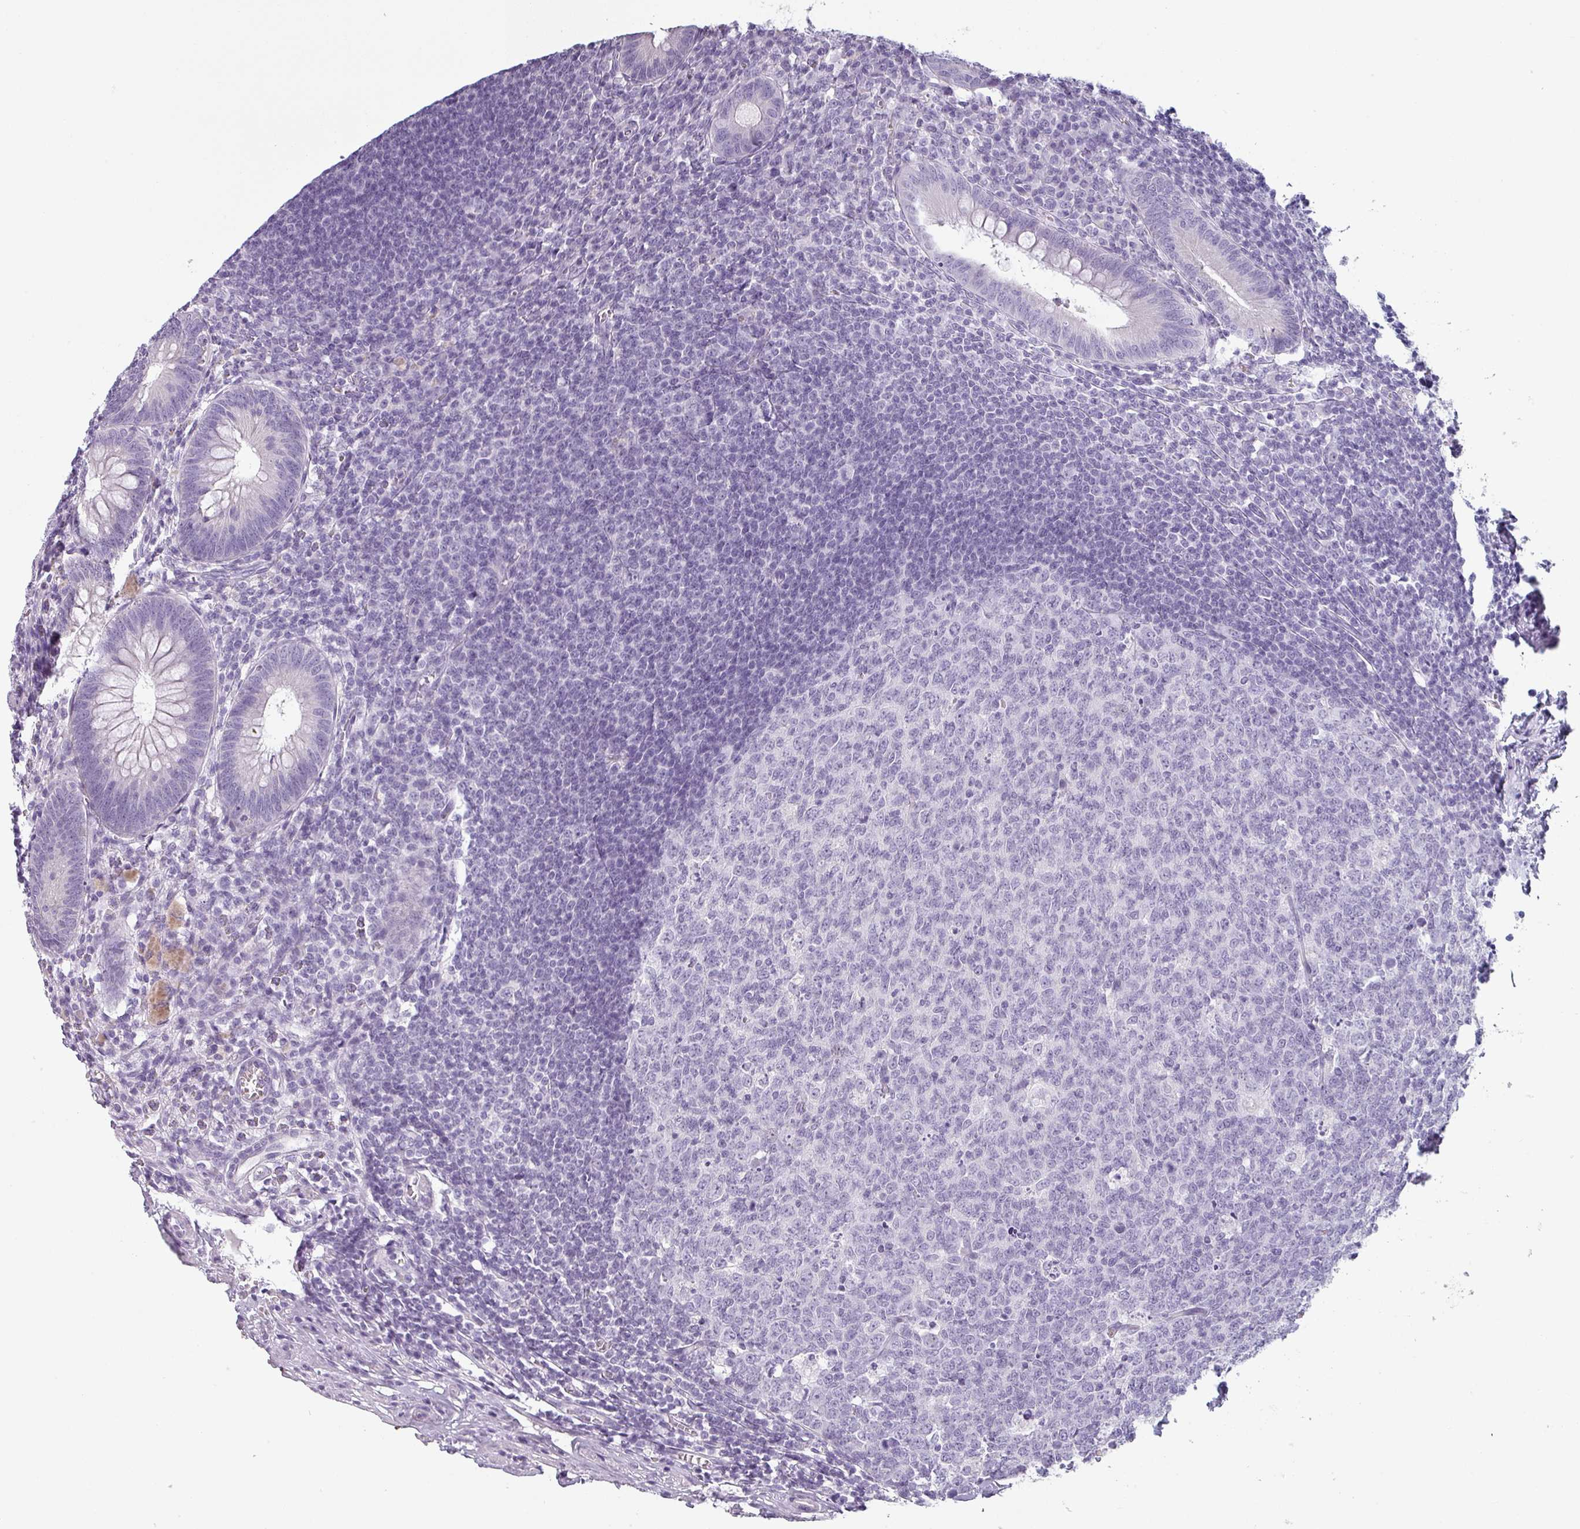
{"staining": {"intensity": "negative", "quantity": "none", "location": "none"}, "tissue": "appendix", "cell_type": "Glandular cells", "image_type": "normal", "snomed": [{"axis": "morphology", "description": "Normal tissue, NOS"}, {"axis": "topography", "description": "Appendix"}], "caption": "This histopathology image is of benign appendix stained with IHC to label a protein in brown with the nuclei are counter-stained blue. There is no positivity in glandular cells. (Stains: DAB immunohistochemistry with hematoxylin counter stain, Microscopy: brightfield microscopy at high magnification).", "gene": "SFTPA1", "patient": {"sex": "male", "age": 56}}